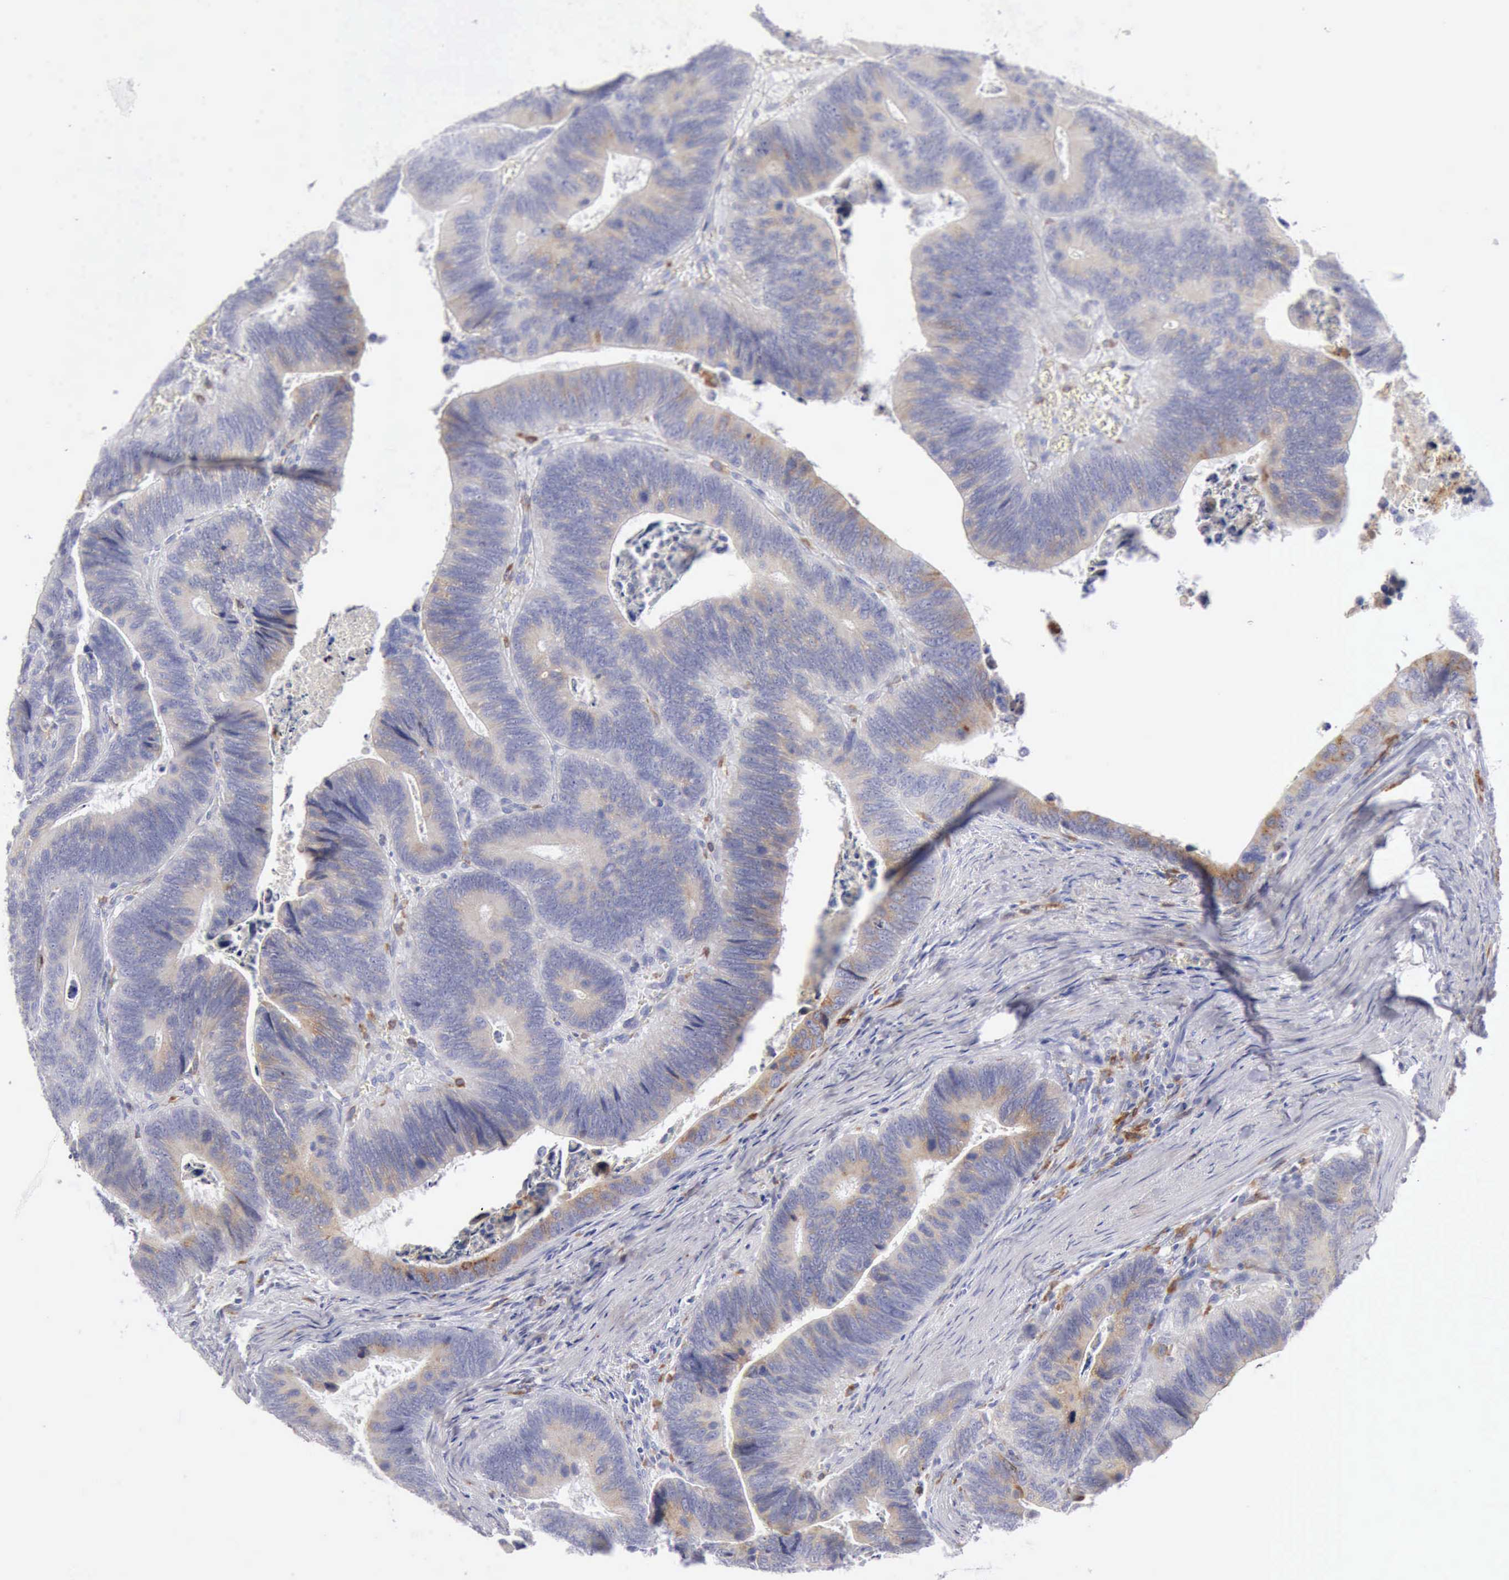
{"staining": {"intensity": "weak", "quantity": "25%-75%", "location": "cytoplasmic/membranous"}, "tissue": "colorectal cancer", "cell_type": "Tumor cells", "image_type": "cancer", "snomed": [{"axis": "morphology", "description": "Adenocarcinoma, NOS"}, {"axis": "topography", "description": "Colon"}], "caption": "Tumor cells reveal weak cytoplasmic/membranous staining in about 25%-75% of cells in adenocarcinoma (colorectal).", "gene": "CTSS", "patient": {"sex": "male", "age": 72}}